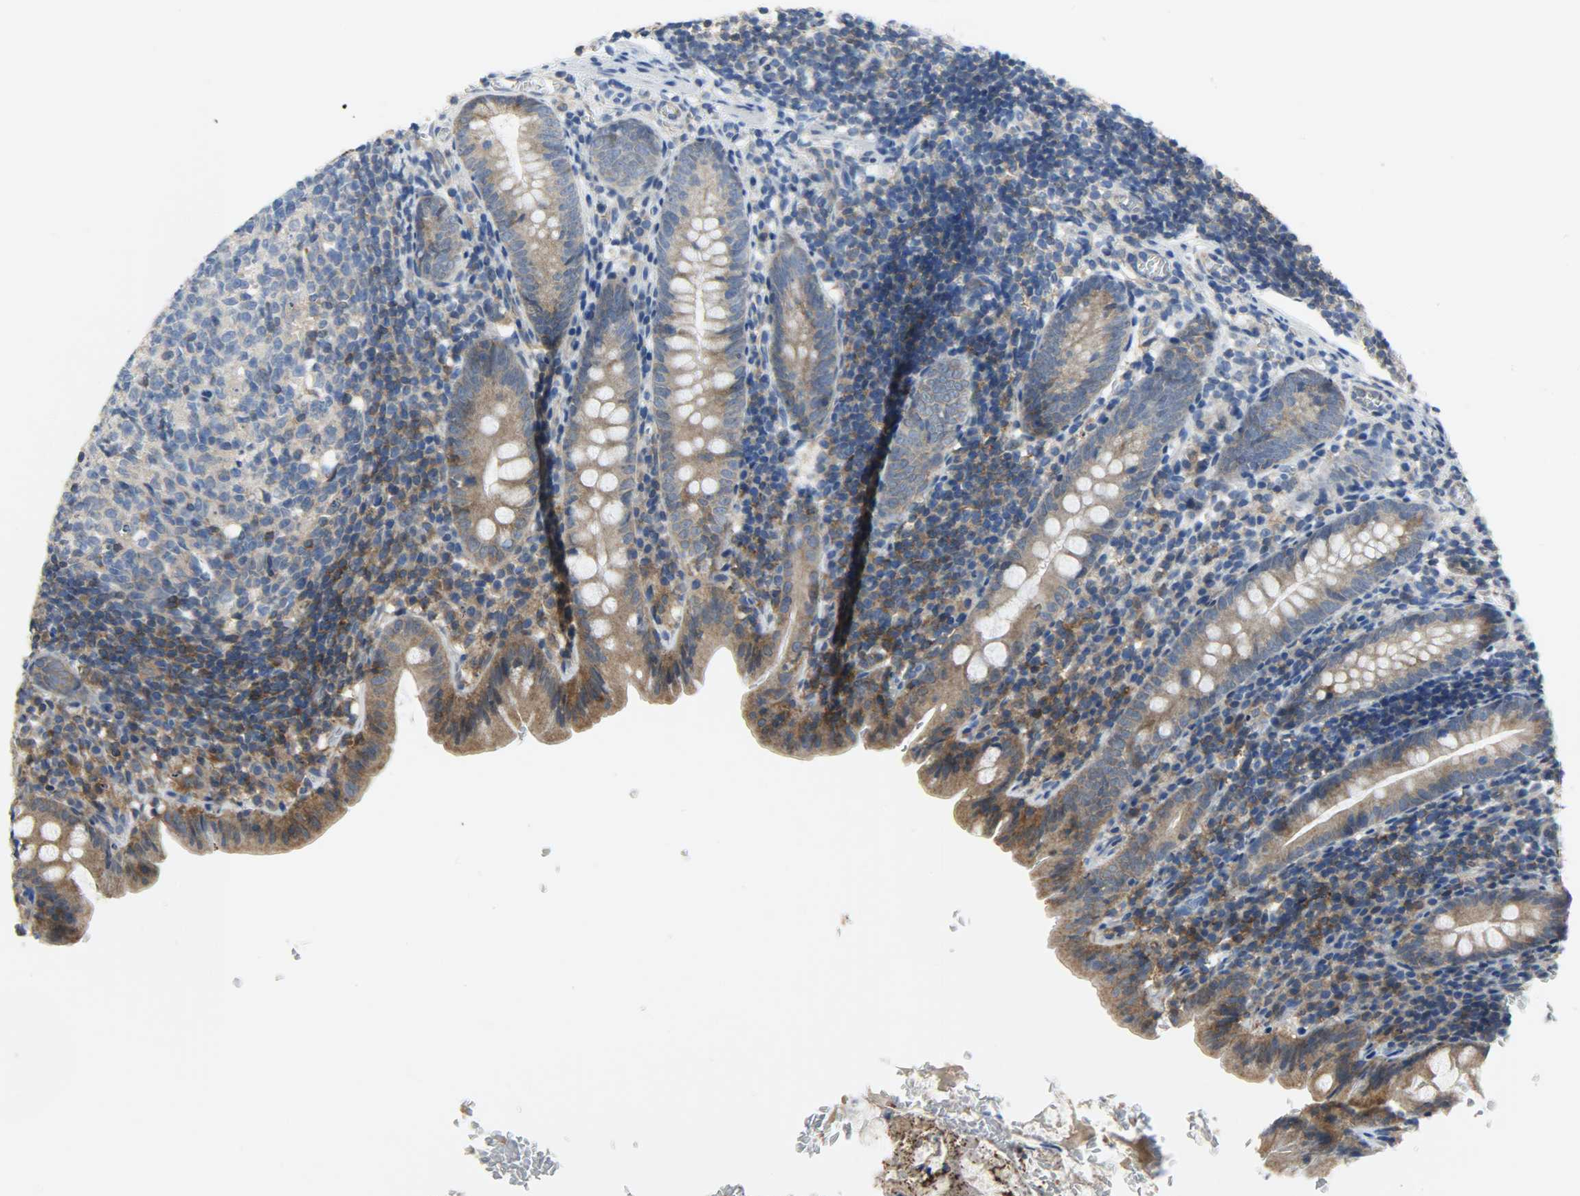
{"staining": {"intensity": "moderate", "quantity": ">75%", "location": "cytoplasmic/membranous"}, "tissue": "appendix", "cell_type": "Glandular cells", "image_type": "normal", "snomed": [{"axis": "morphology", "description": "Normal tissue, NOS"}, {"axis": "topography", "description": "Appendix"}], "caption": "Appendix stained with DAB (3,3'-diaminobenzidine) IHC demonstrates medium levels of moderate cytoplasmic/membranous positivity in about >75% of glandular cells.", "gene": "TRIM21", "patient": {"sex": "female", "age": 10}}